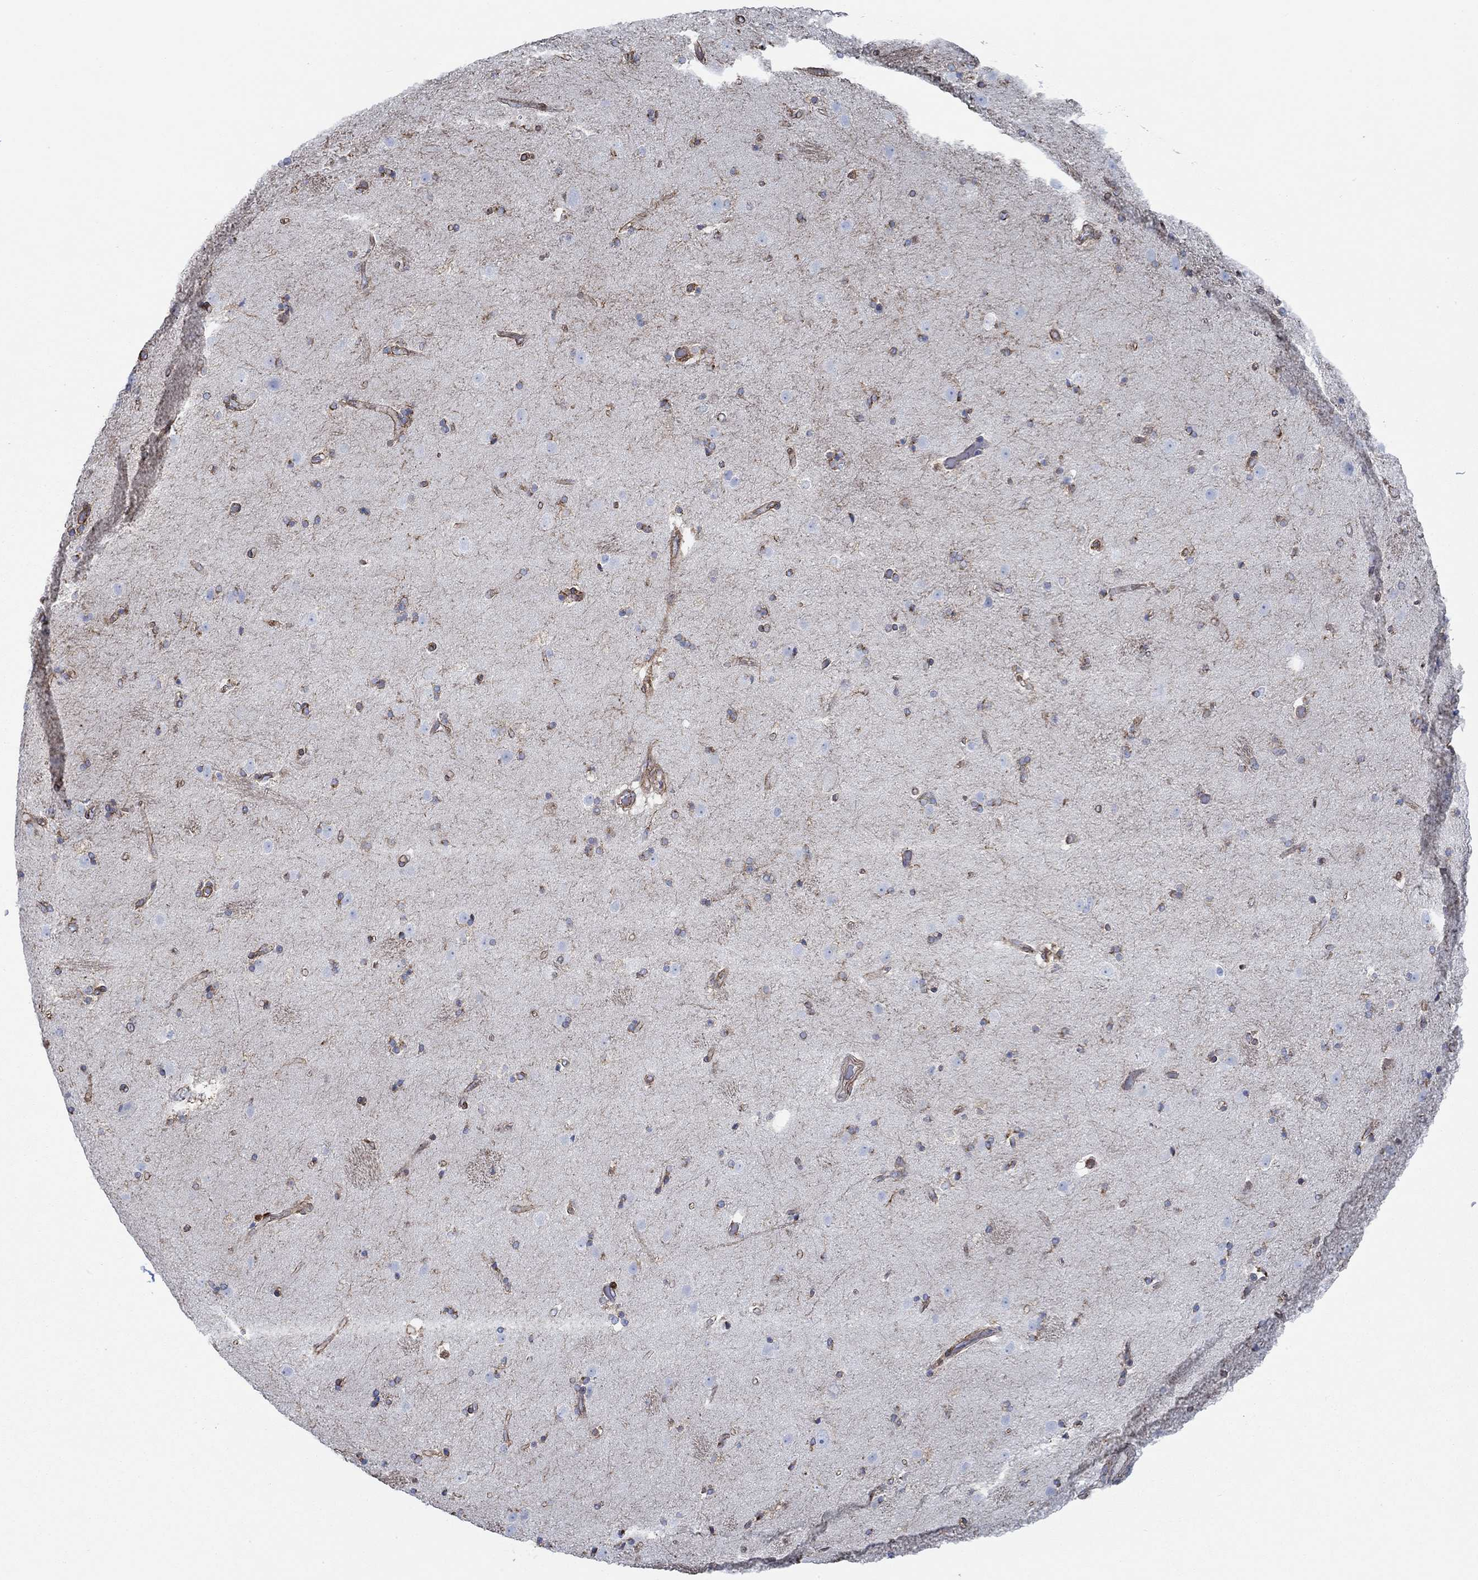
{"staining": {"intensity": "strong", "quantity": "25%-75%", "location": "cytoplasmic/membranous"}, "tissue": "caudate", "cell_type": "Glial cells", "image_type": "normal", "snomed": [{"axis": "morphology", "description": "Normal tissue, NOS"}, {"axis": "topography", "description": "Lateral ventricle wall"}], "caption": "An image showing strong cytoplasmic/membranous expression in approximately 25%-75% of glial cells in normal caudate, as visualized by brown immunohistochemical staining.", "gene": "STC2", "patient": {"sex": "male", "age": 54}}